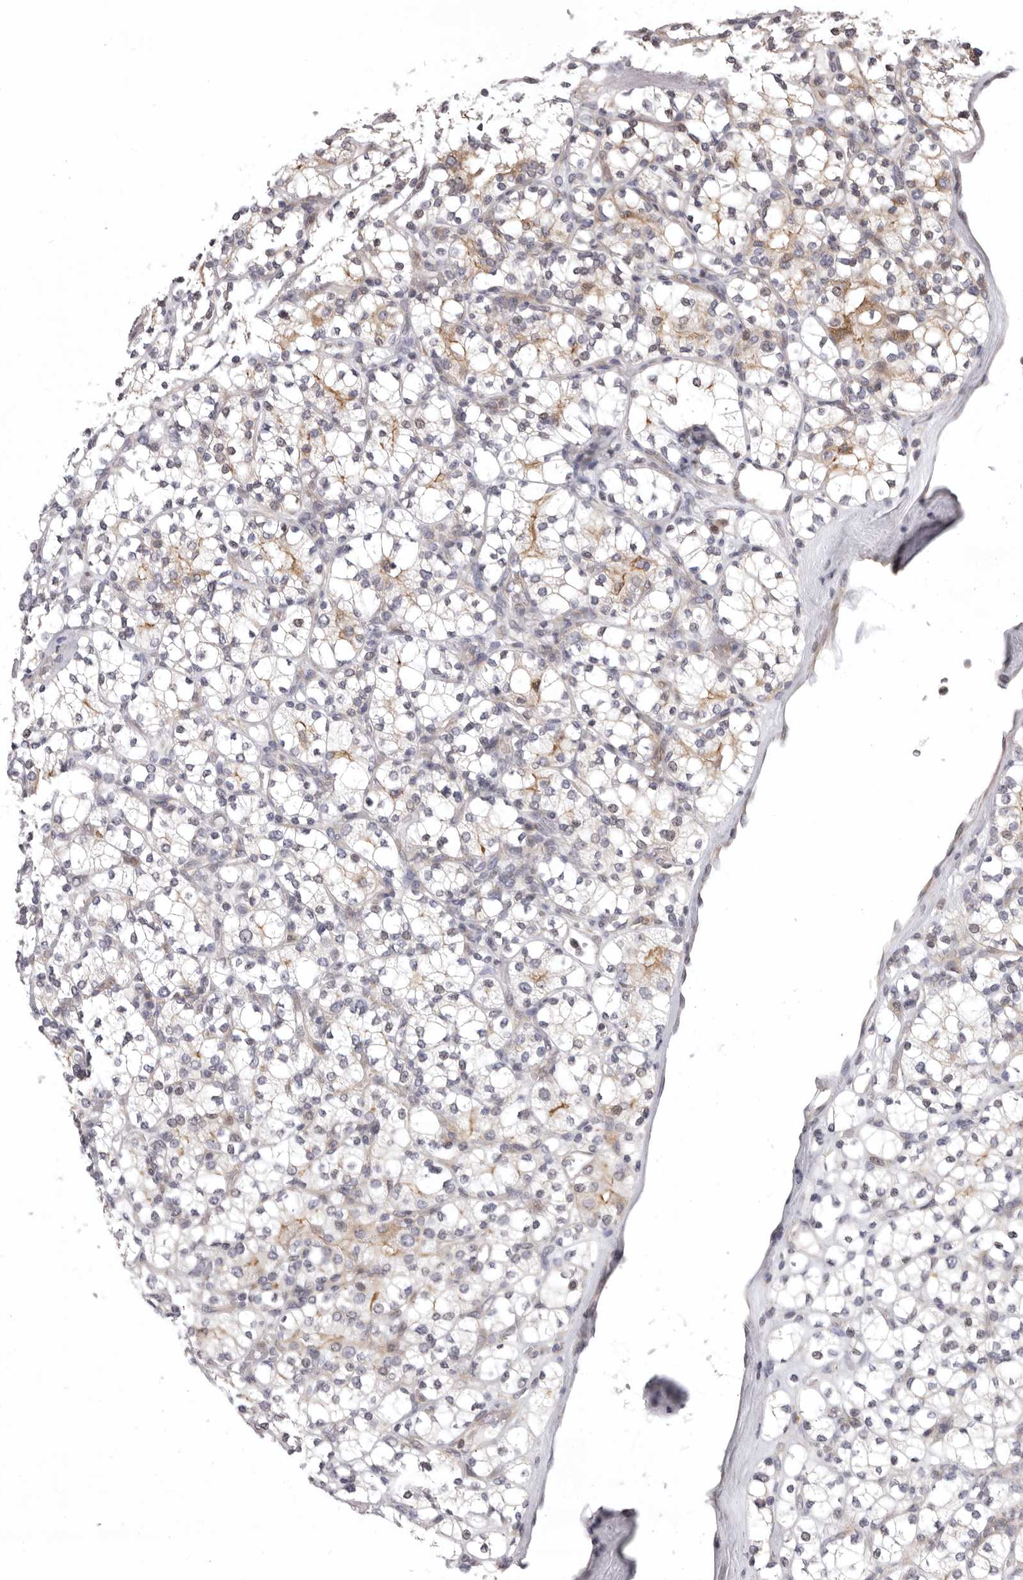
{"staining": {"intensity": "negative", "quantity": "none", "location": "none"}, "tissue": "renal cancer", "cell_type": "Tumor cells", "image_type": "cancer", "snomed": [{"axis": "morphology", "description": "Adenocarcinoma, NOS"}, {"axis": "topography", "description": "Kidney"}], "caption": "DAB immunohistochemical staining of renal cancer demonstrates no significant expression in tumor cells.", "gene": "AZIN1", "patient": {"sex": "male", "age": 77}}